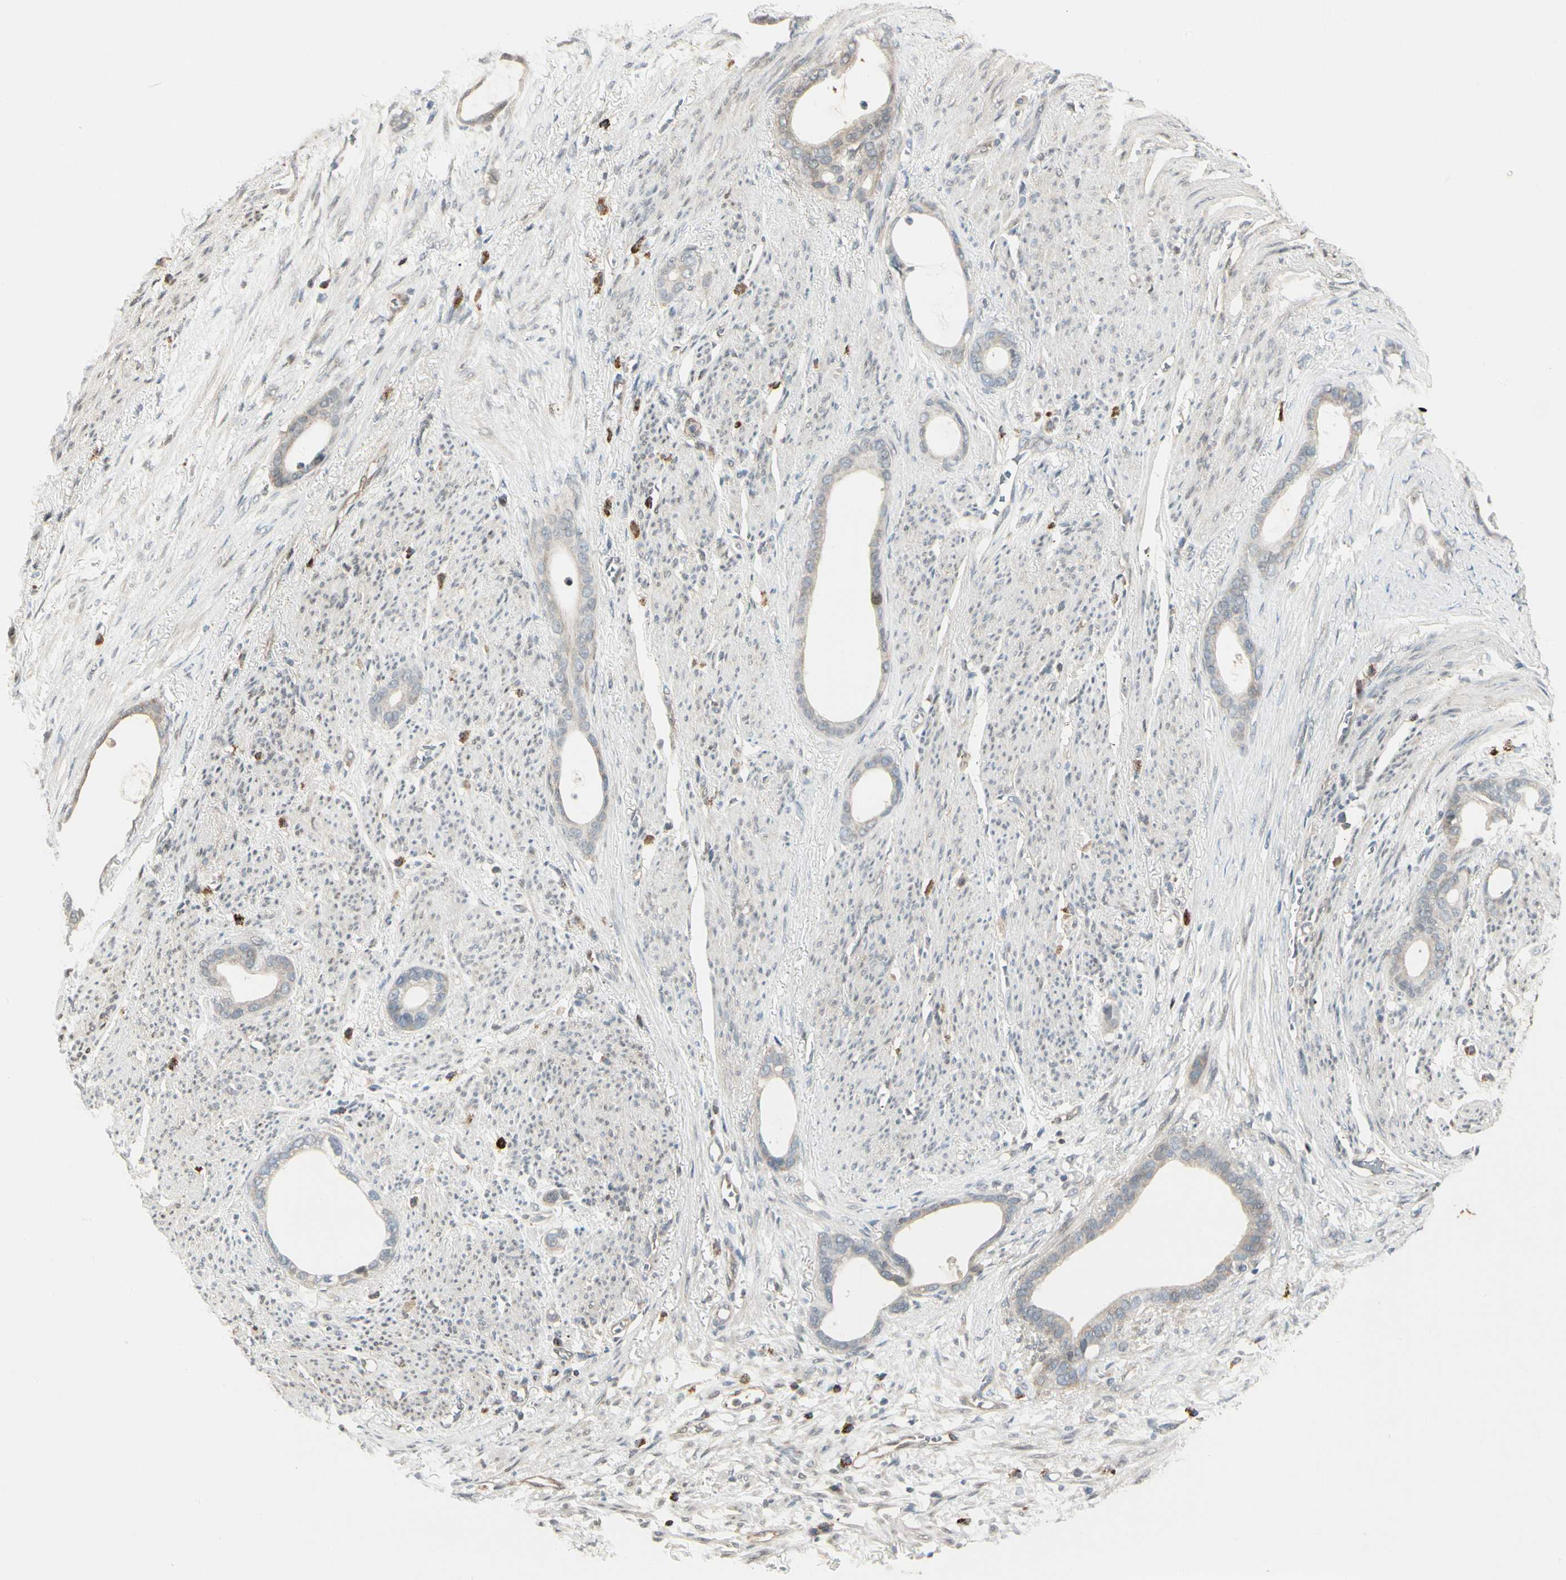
{"staining": {"intensity": "weak", "quantity": "25%-75%", "location": "cytoplasmic/membranous"}, "tissue": "stomach cancer", "cell_type": "Tumor cells", "image_type": "cancer", "snomed": [{"axis": "morphology", "description": "Adenocarcinoma, NOS"}, {"axis": "topography", "description": "Stomach"}], "caption": "Stomach cancer tissue reveals weak cytoplasmic/membranous positivity in approximately 25%-75% of tumor cells (DAB (3,3'-diaminobenzidine) = brown stain, brightfield microscopy at high magnification).", "gene": "EVC", "patient": {"sex": "female", "age": 75}}